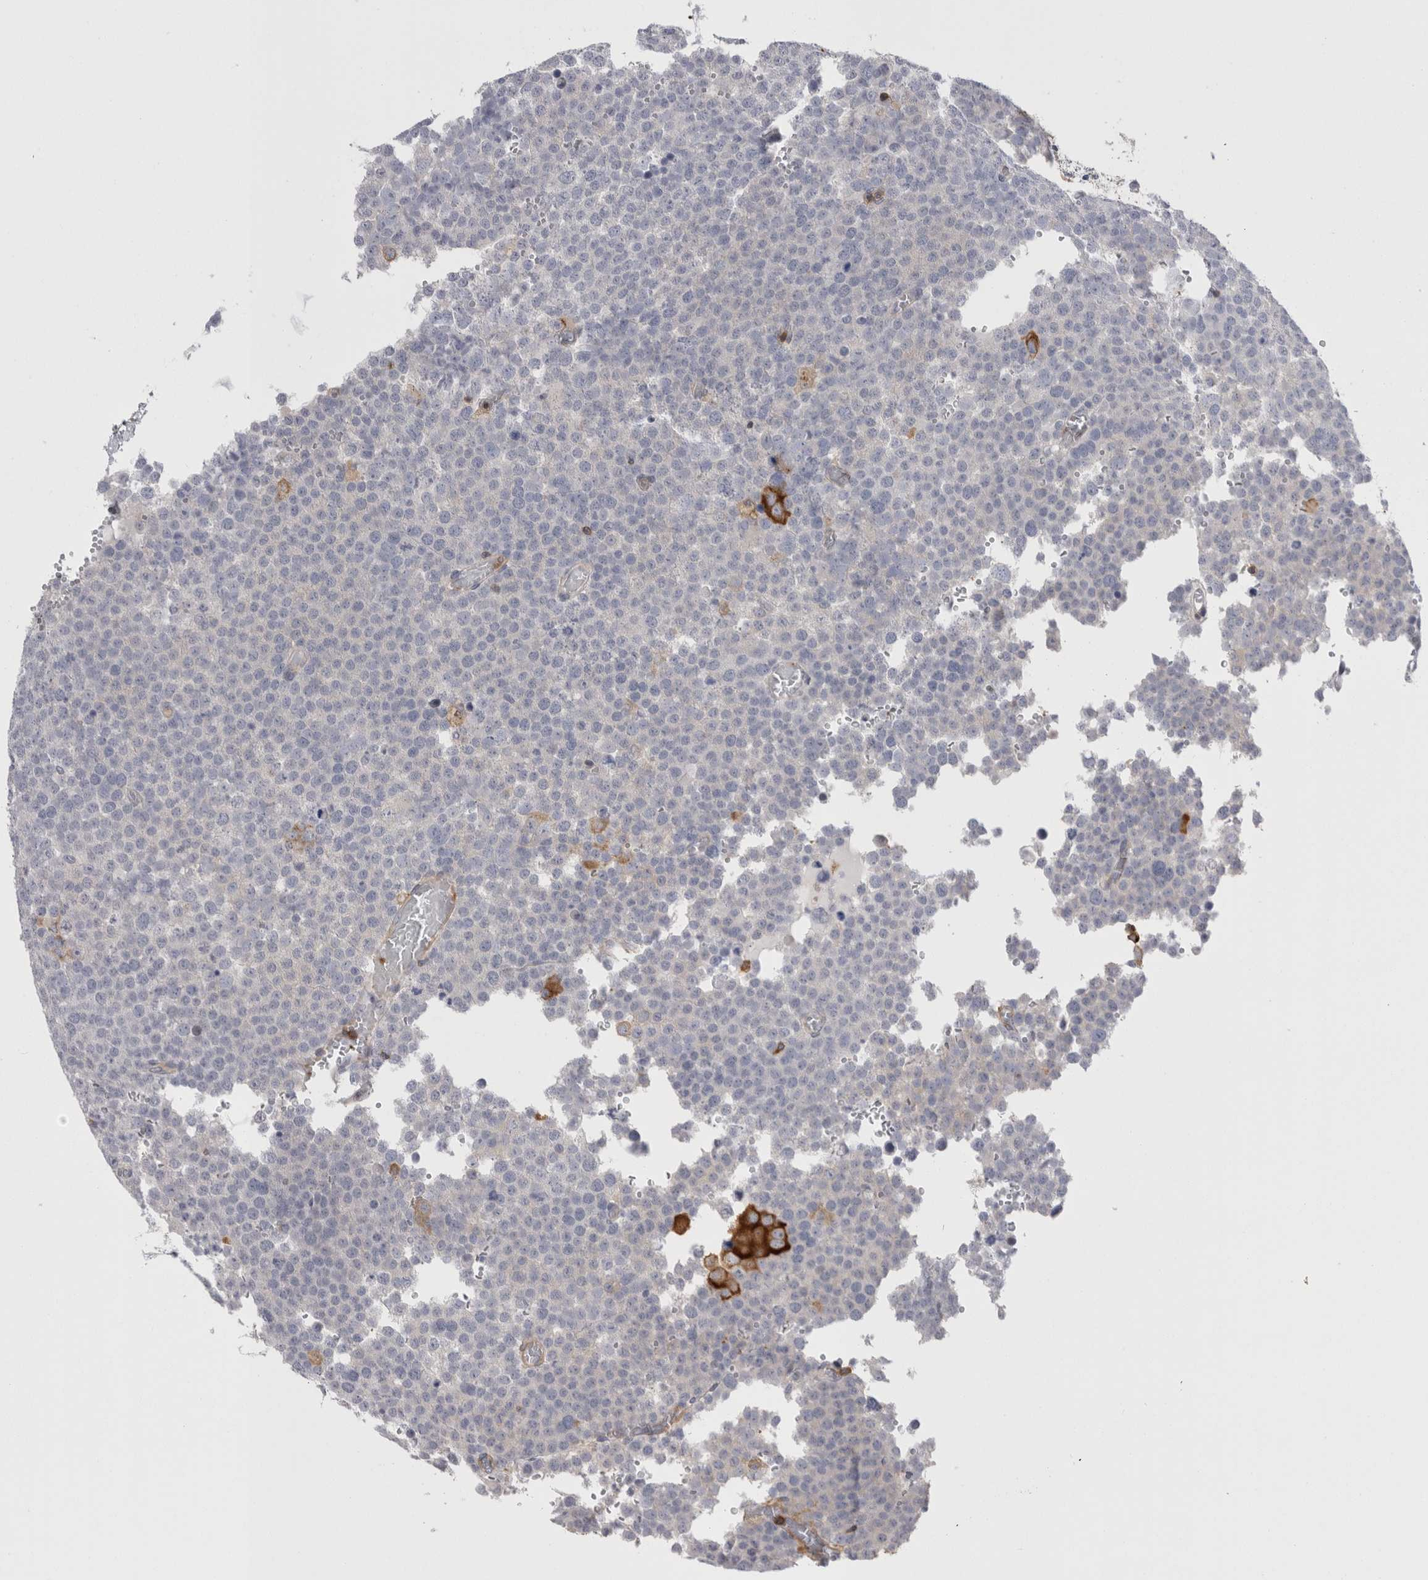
{"staining": {"intensity": "strong", "quantity": "<25%", "location": "cytoplasmic/membranous"}, "tissue": "testis cancer", "cell_type": "Tumor cells", "image_type": "cancer", "snomed": [{"axis": "morphology", "description": "Seminoma, NOS"}, {"axis": "topography", "description": "Testis"}], "caption": "Immunohistochemical staining of human testis cancer shows medium levels of strong cytoplasmic/membranous protein positivity in approximately <25% of tumor cells.", "gene": "RAB11FIP1", "patient": {"sex": "male", "age": 71}}